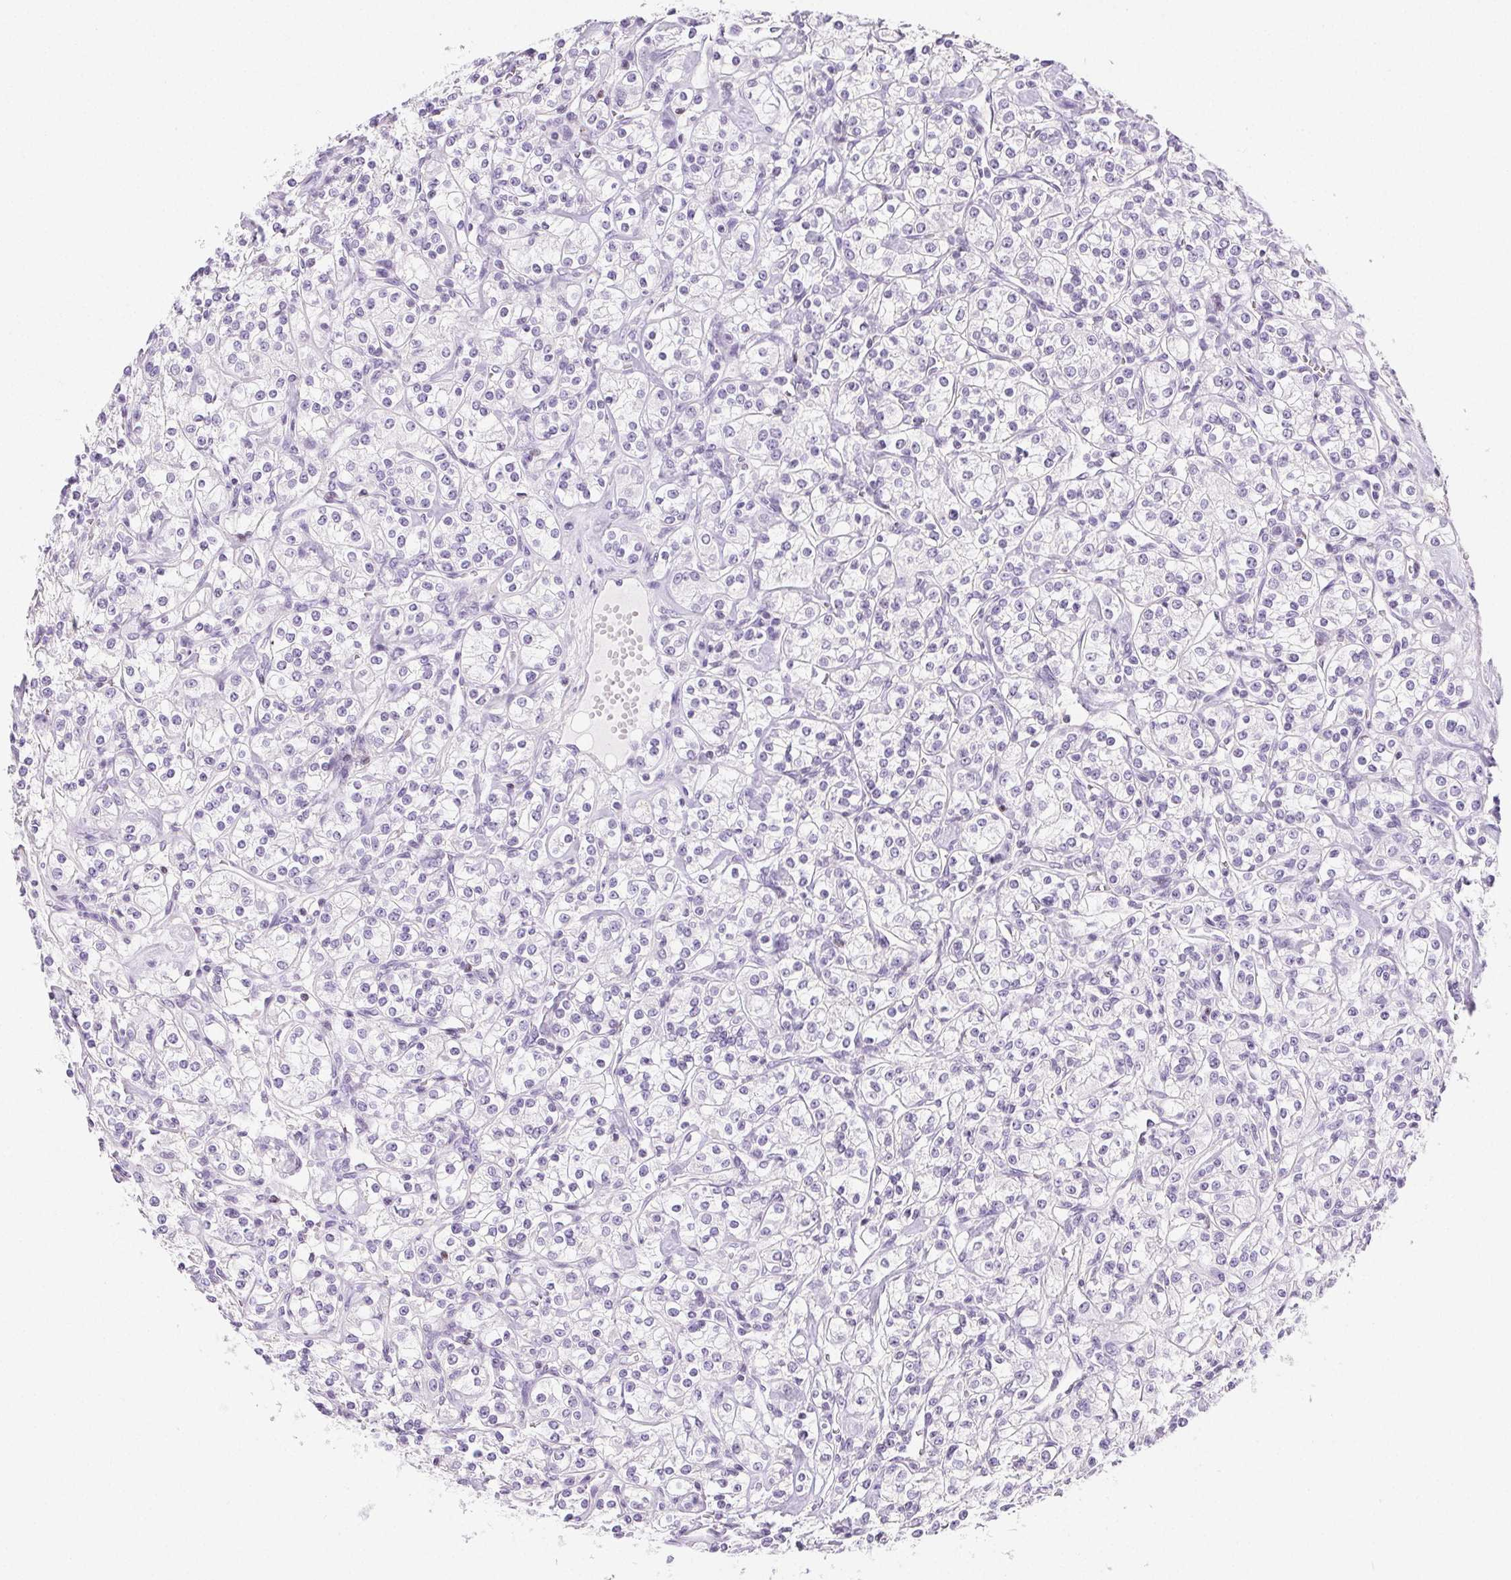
{"staining": {"intensity": "negative", "quantity": "none", "location": "none"}, "tissue": "renal cancer", "cell_type": "Tumor cells", "image_type": "cancer", "snomed": [{"axis": "morphology", "description": "Adenocarcinoma, NOS"}, {"axis": "topography", "description": "Kidney"}], "caption": "Tumor cells are negative for protein expression in human renal cancer (adenocarcinoma). (Stains: DAB (3,3'-diaminobenzidine) IHC with hematoxylin counter stain, Microscopy: brightfield microscopy at high magnification).", "gene": "BEND2", "patient": {"sex": "male", "age": 77}}